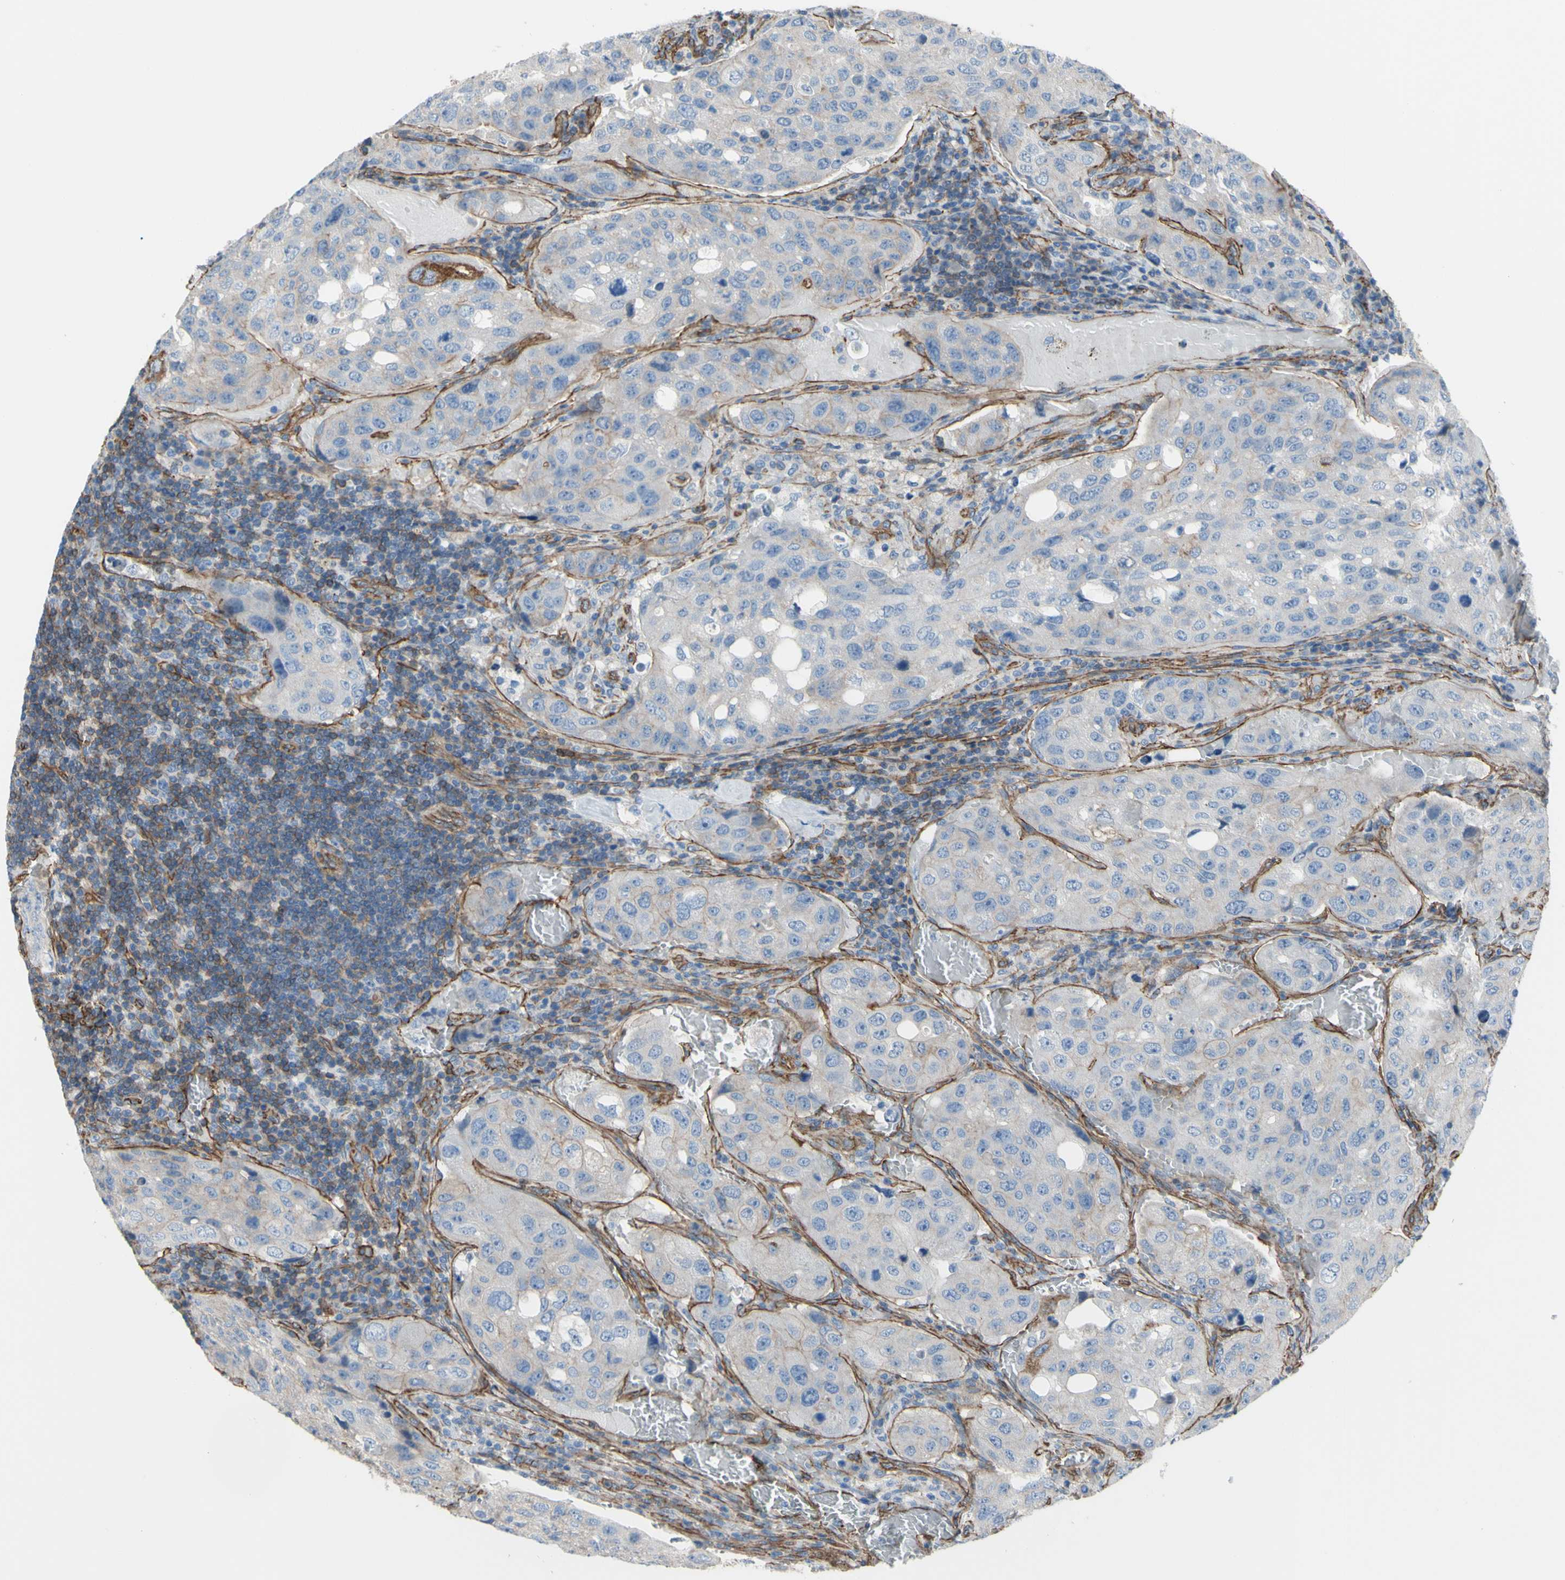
{"staining": {"intensity": "weak", "quantity": ">75%", "location": "cytoplasmic/membranous"}, "tissue": "urothelial cancer", "cell_type": "Tumor cells", "image_type": "cancer", "snomed": [{"axis": "morphology", "description": "Urothelial carcinoma, High grade"}, {"axis": "topography", "description": "Lymph node"}, {"axis": "topography", "description": "Urinary bladder"}], "caption": "Urothelial cancer stained with a brown dye reveals weak cytoplasmic/membranous positive staining in about >75% of tumor cells.", "gene": "TPBG", "patient": {"sex": "male", "age": 51}}